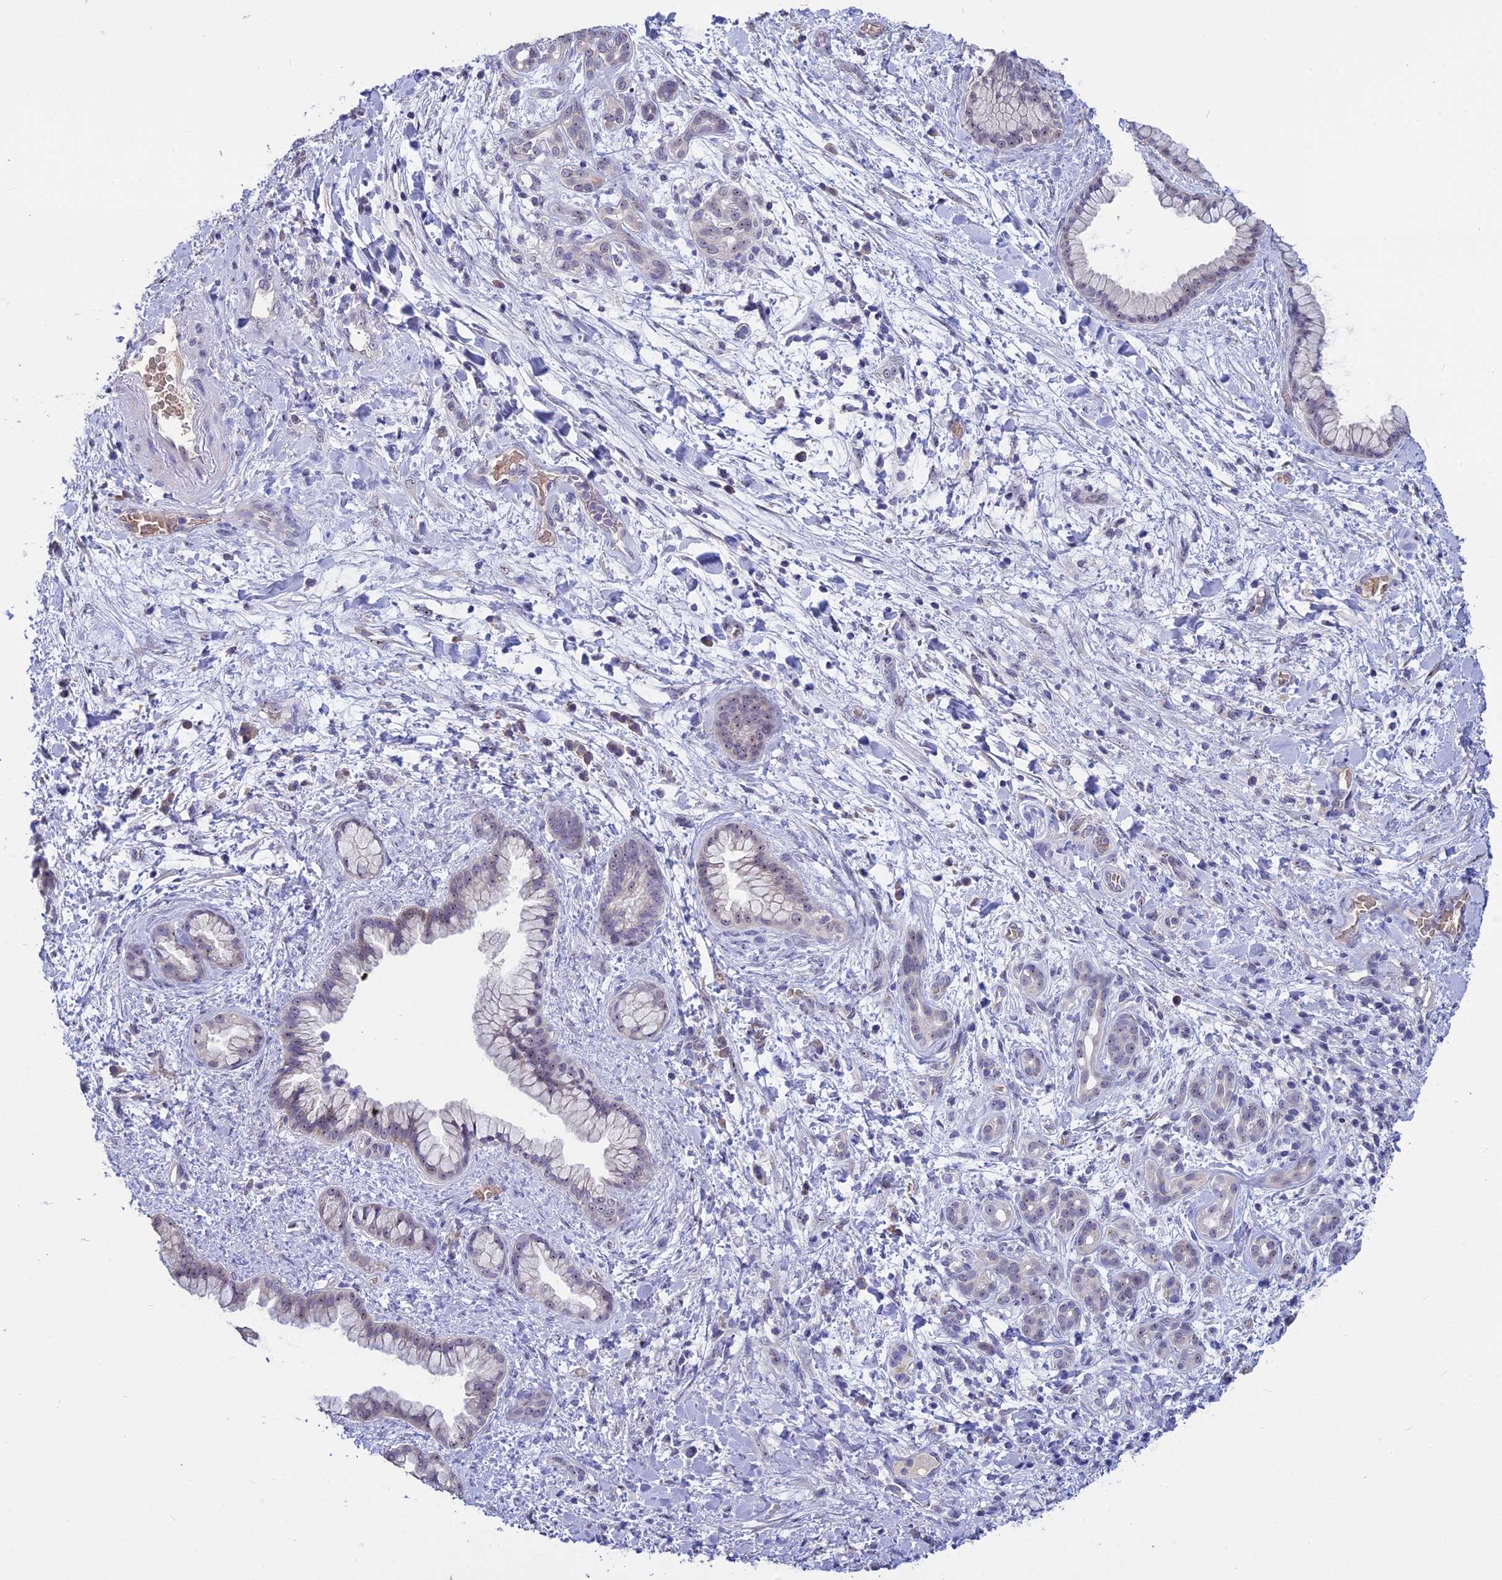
{"staining": {"intensity": "negative", "quantity": "none", "location": "none"}, "tissue": "pancreatic cancer", "cell_type": "Tumor cells", "image_type": "cancer", "snomed": [{"axis": "morphology", "description": "Adenocarcinoma, NOS"}, {"axis": "topography", "description": "Pancreas"}], "caption": "Adenocarcinoma (pancreatic) stained for a protein using immunohistochemistry shows no expression tumor cells.", "gene": "KNOP1", "patient": {"sex": "female", "age": 78}}